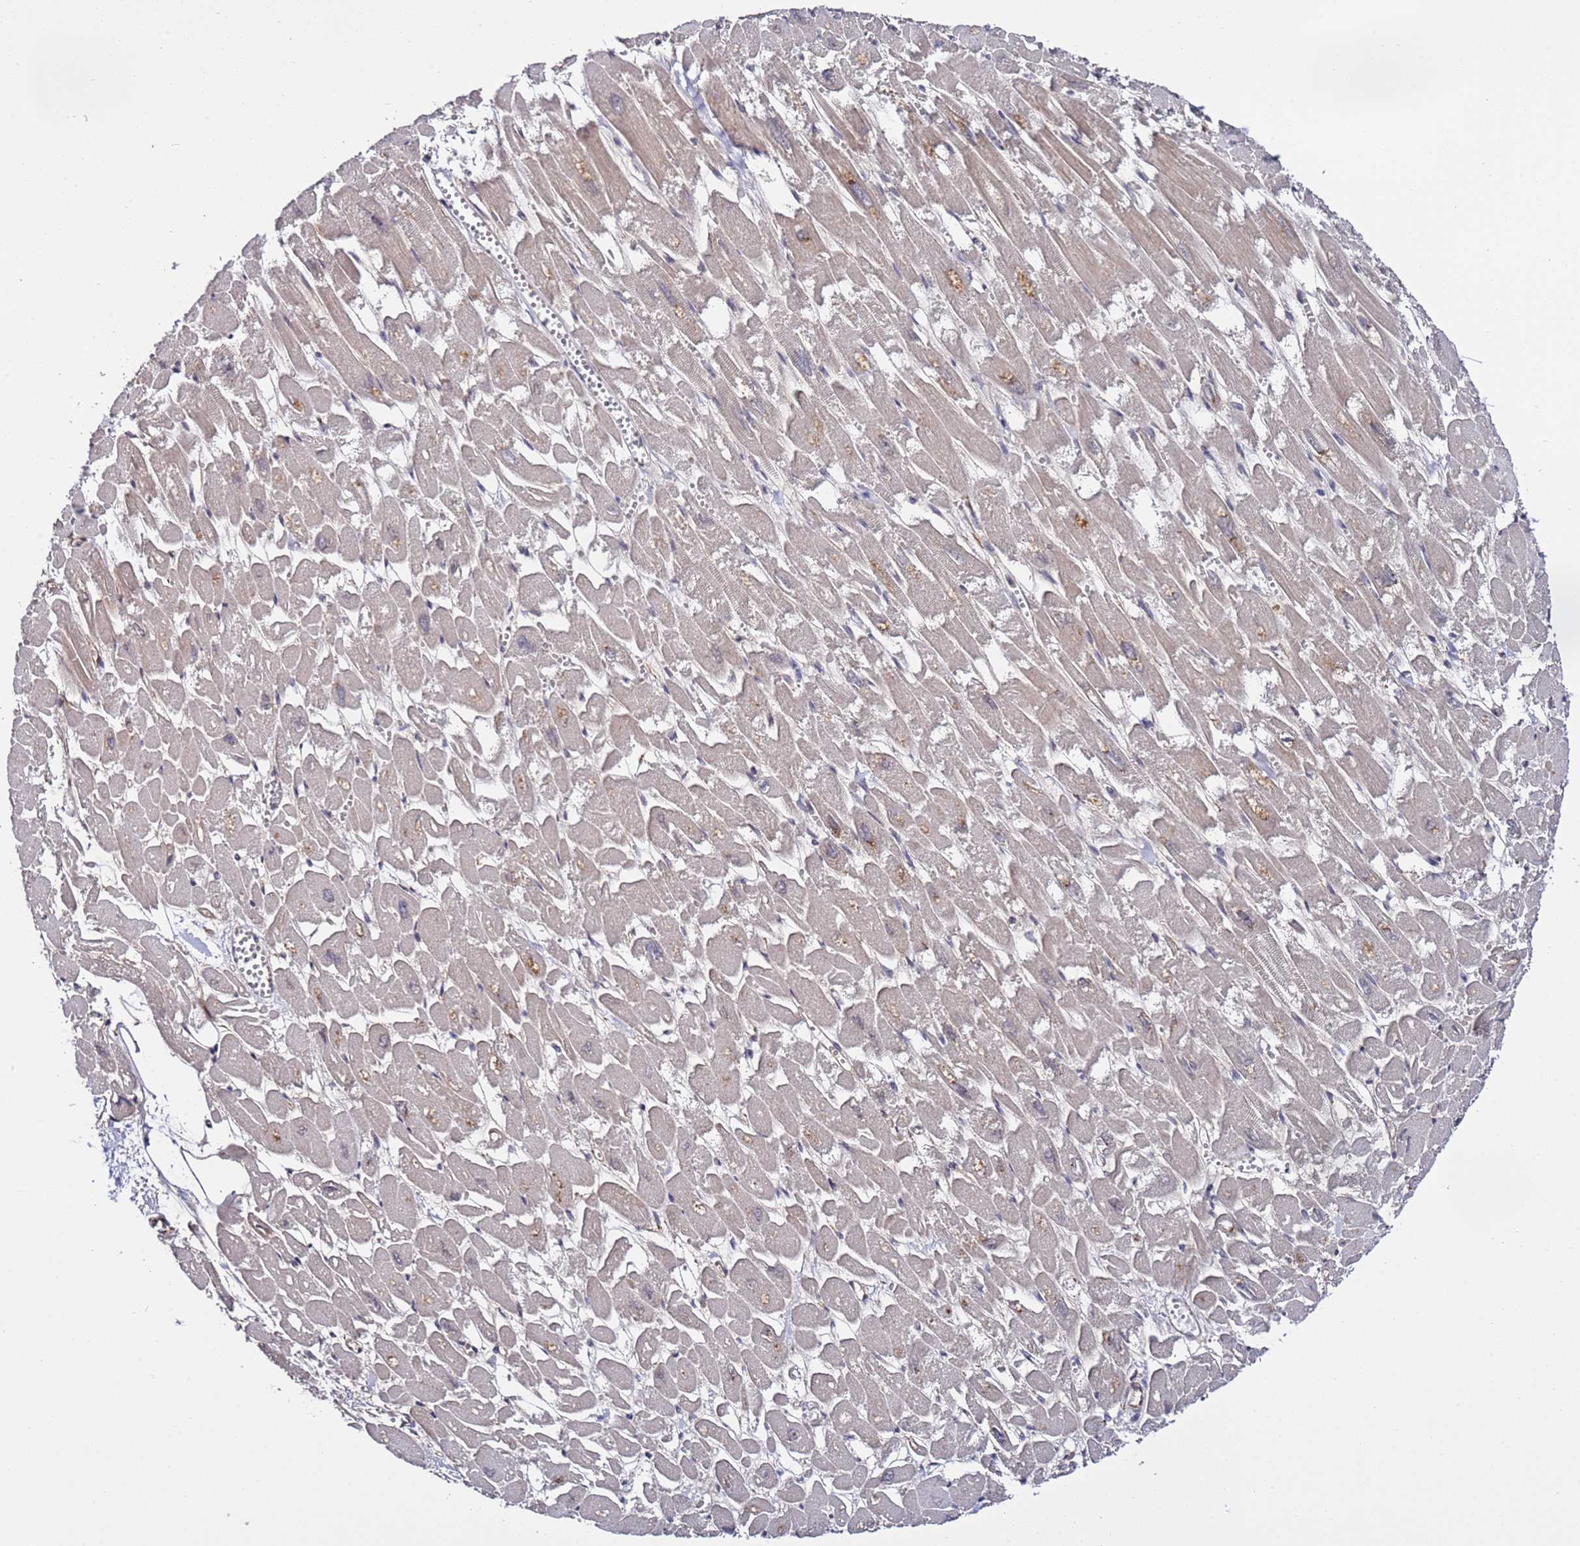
{"staining": {"intensity": "moderate", "quantity": "25%-75%", "location": "cytoplasmic/membranous"}, "tissue": "heart muscle", "cell_type": "Cardiomyocytes", "image_type": "normal", "snomed": [{"axis": "morphology", "description": "Normal tissue, NOS"}, {"axis": "topography", "description": "Heart"}], "caption": "Cardiomyocytes demonstrate medium levels of moderate cytoplasmic/membranous positivity in about 25%-75% of cells in benign heart muscle. The staining was performed using DAB (3,3'-diaminobenzidine), with brown indicating positive protein expression. Nuclei are stained blue with hematoxylin.", "gene": "POLR2D", "patient": {"sex": "male", "age": 54}}